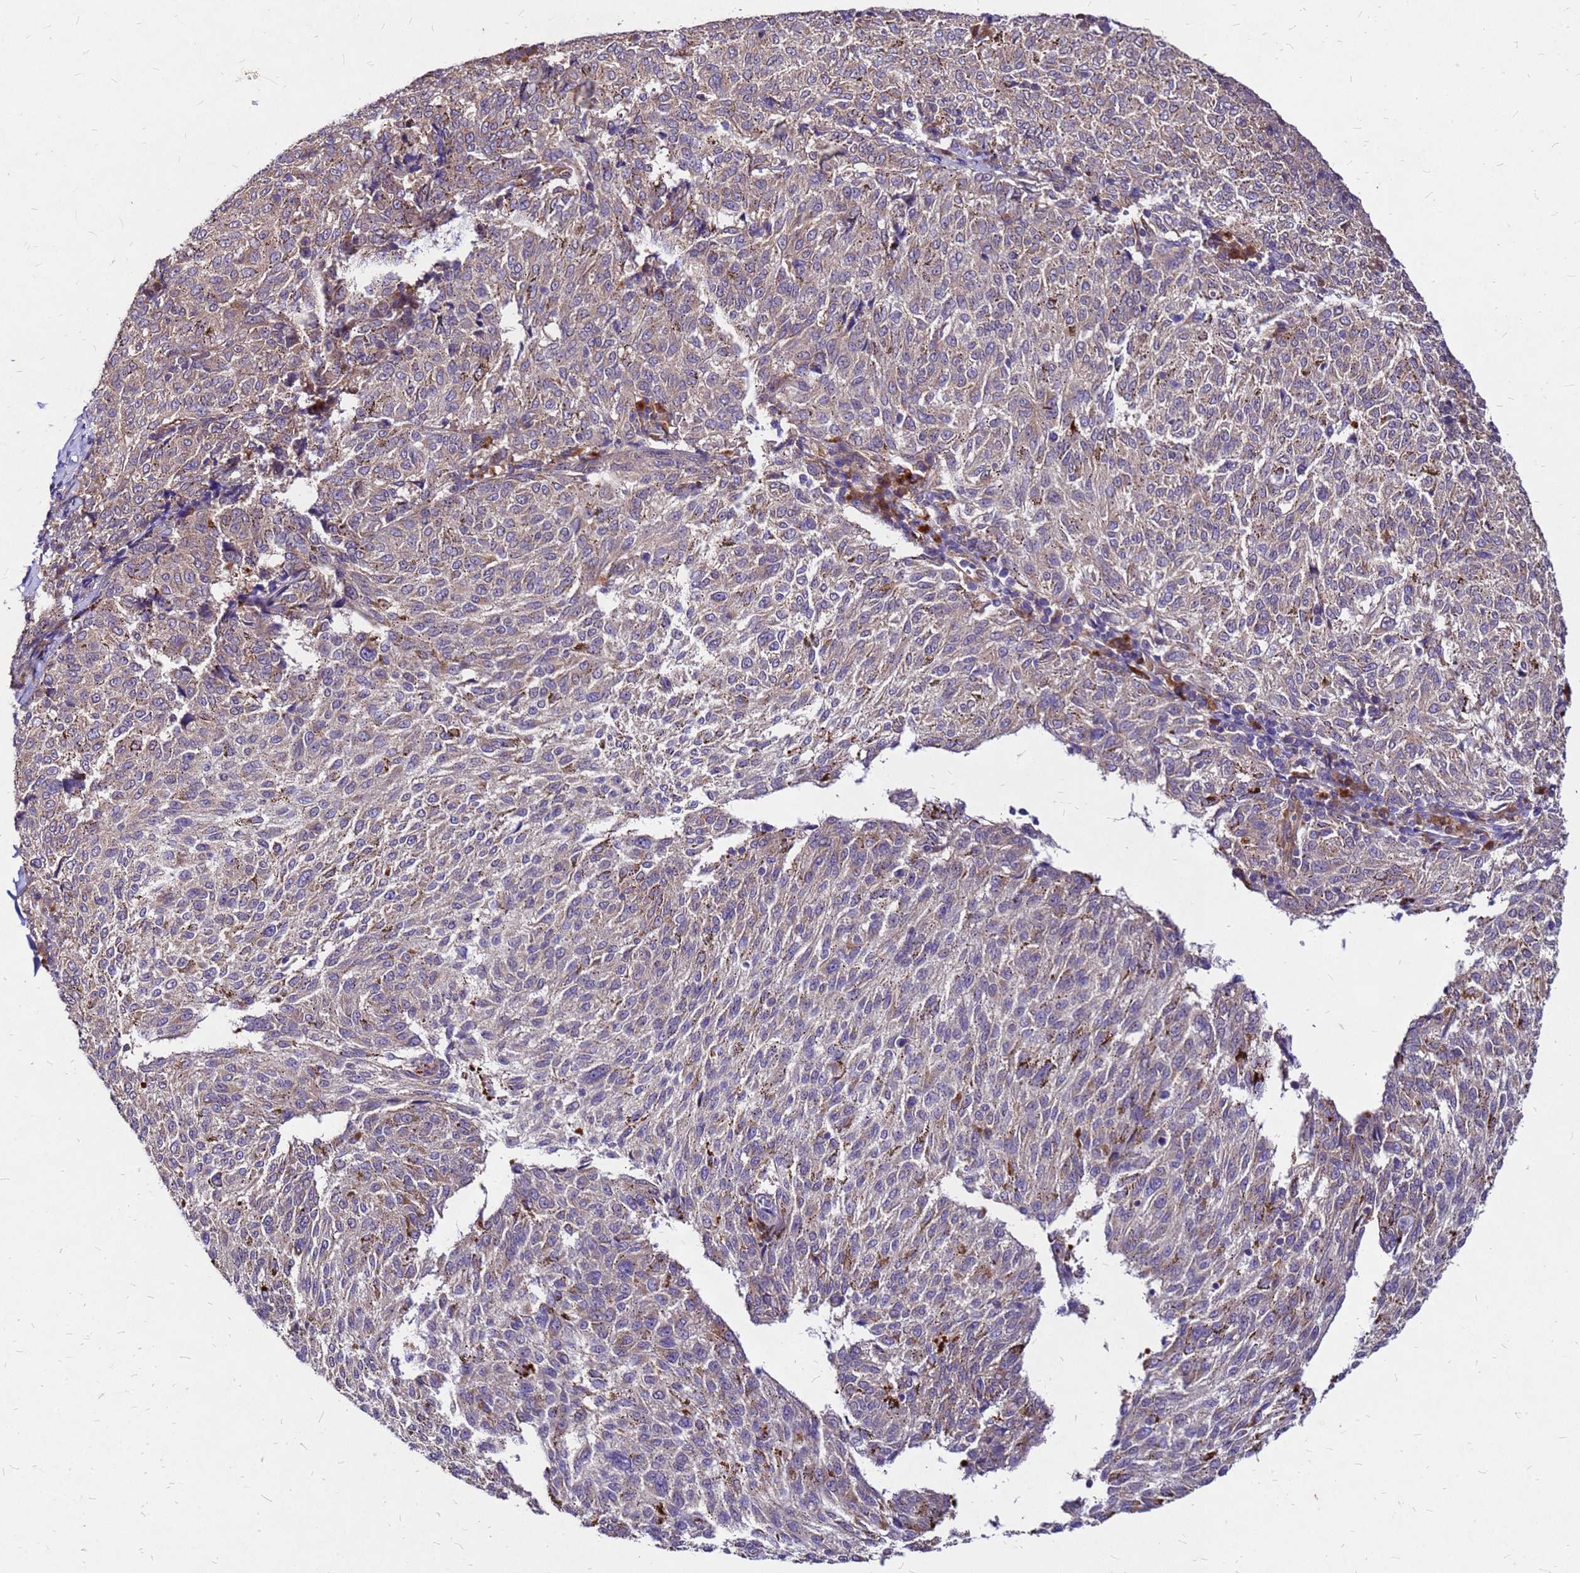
{"staining": {"intensity": "weak", "quantity": "25%-75%", "location": "cytoplasmic/membranous"}, "tissue": "melanoma", "cell_type": "Tumor cells", "image_type": "cancer", "snomed": [{"axis": "morphology", "description": "Malignant melanoma, NOS"}, {"axis": "topography", "description": "Skin"}], "caption": "Malignant melanoma tissue demonstrates weak cytoplasmic/membranous positivity in about 25%-75% of tumor cells, visualized by immunohistochemistry.", "gene": "DUSP23", "patient": {"sex": "female", "age": 72}}